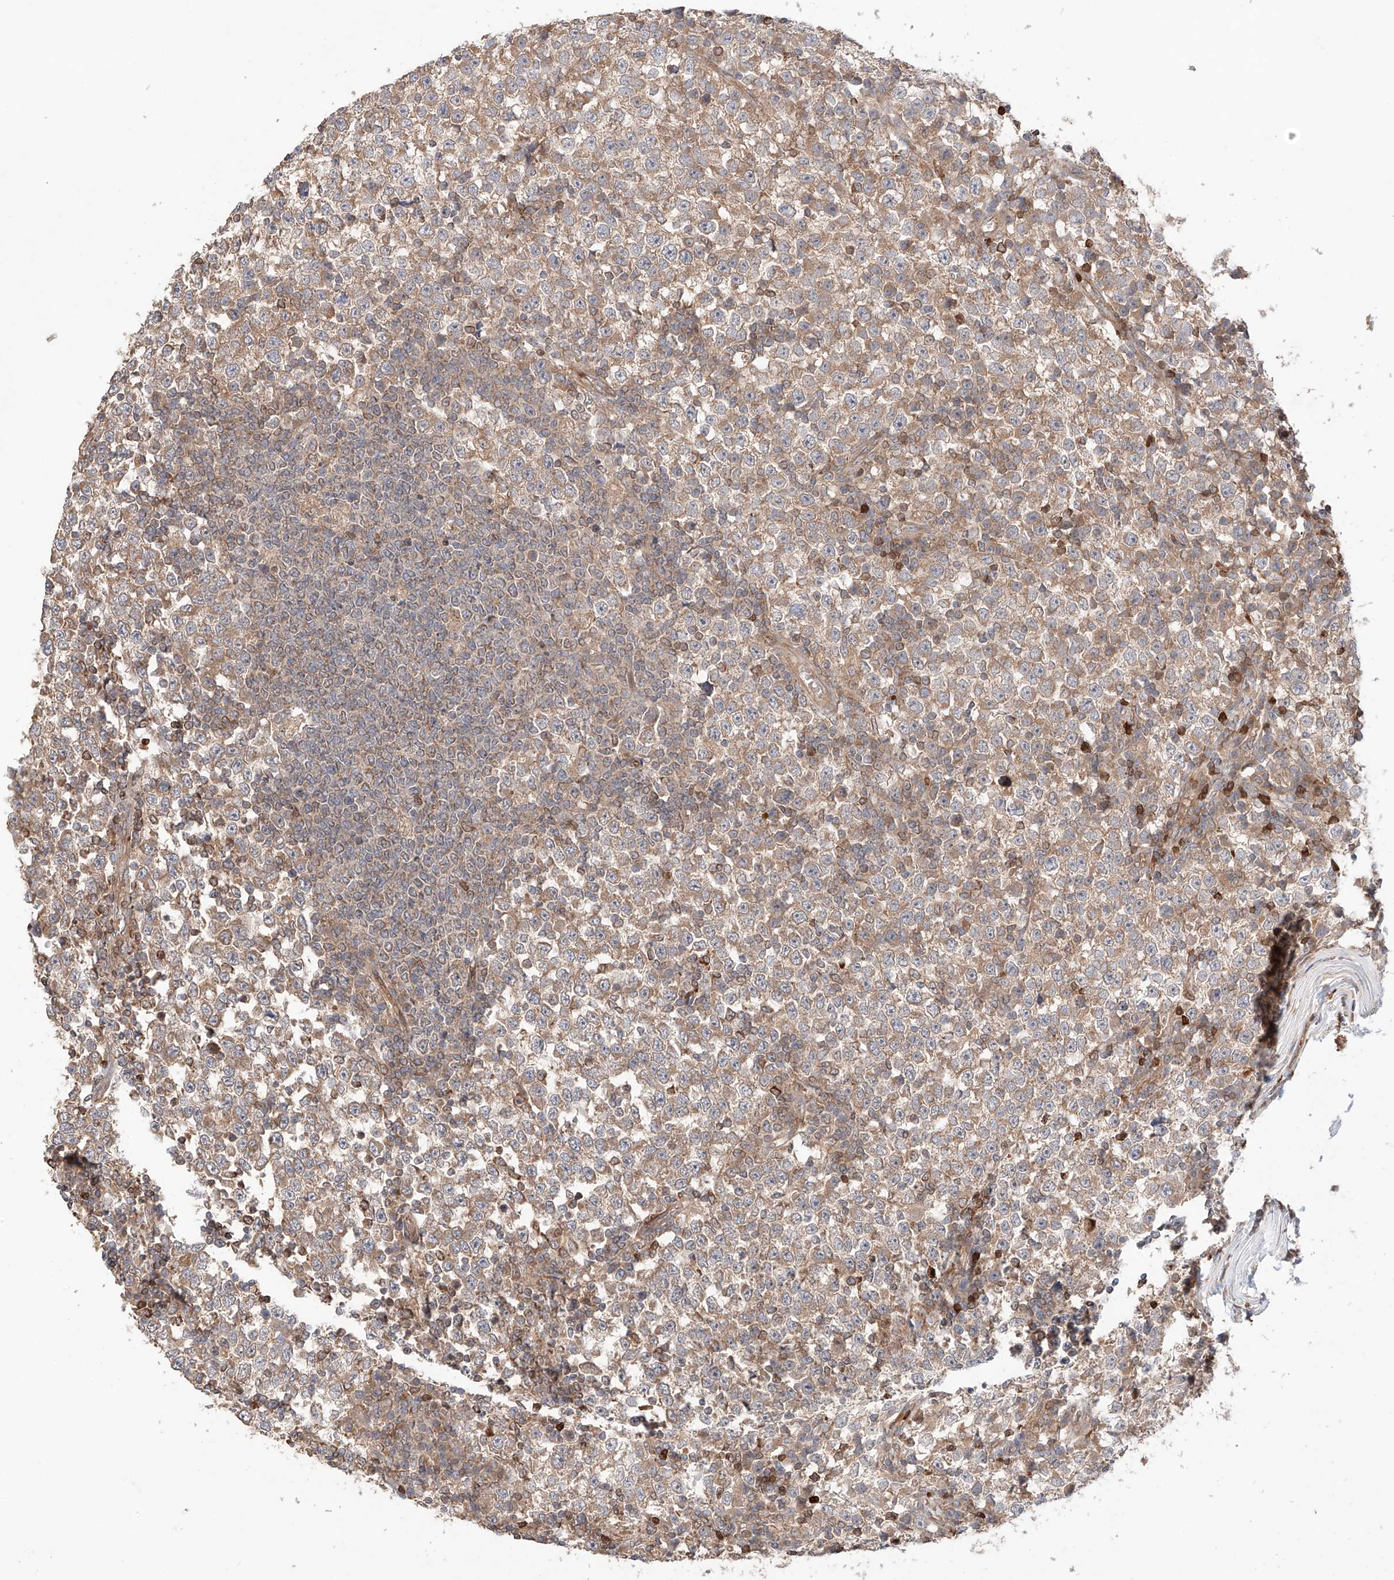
{"staining": {"intensity": "weak", "quantity": "25%-75%", "location": "cytoplasmic/membranous"}, "tissue": "testis cancer", "cell_type": "Tumor cells", "image_type": "cancer", "snomed": [{"axis": "morphology", "description": "Seminoma, NOS"}, {"axis": "topography", "description": "Testis"}], "caption": "Seminoma (testis) stained with DAB (3,3'-diaminobenzidine) IHC reveals low levels of weak cytoplasmic/membranous staining in approximately 25%-75% of tumor cells.", "gene": "IGSF22", "patient": {"sex": "male", "age": 65}}